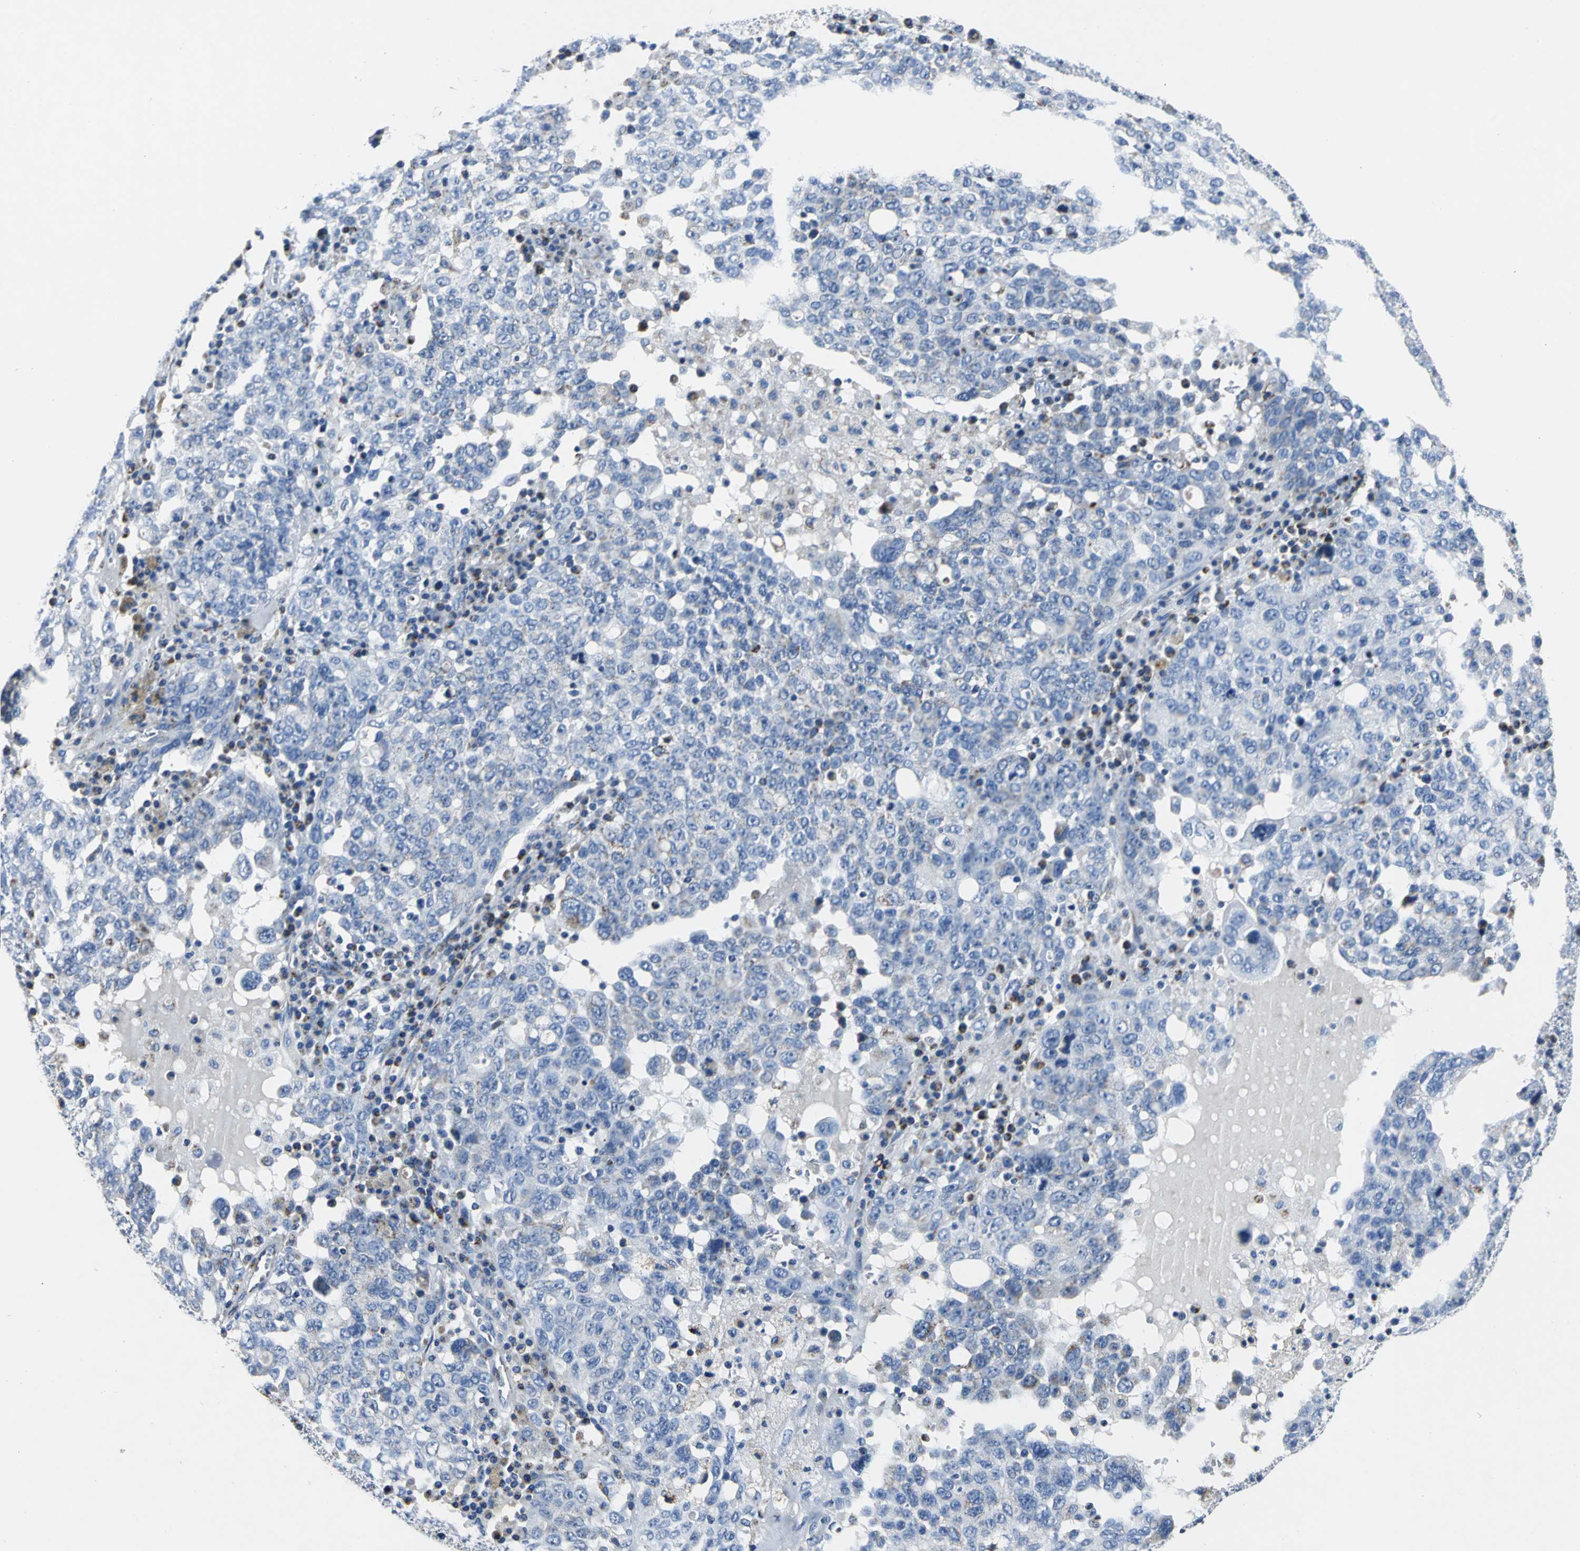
{"staining": {"intensity": "weak", "quantity": "<25%", "location": "cytoplasmic/membranous"}, "tissue": "ovarian cancer", "cell_type": "Tumor cells", "image_type": "cancer", "snomed": [{"axis": "morphology", "description": "Carcinoma, endometroid"}, {"axis": "topography", "description": "Ovary"}], "caption": "High magnification brightfield microscopy of endometroid carcinoma (ovarian) stained with DAB (3,3'-diaminobenzidine) (brown) and counterstained with hematoxylin (blue): tumor cells show no significant positivity.", "gene": "IFI6", "patient": {"sex": "female", "age": 62}}